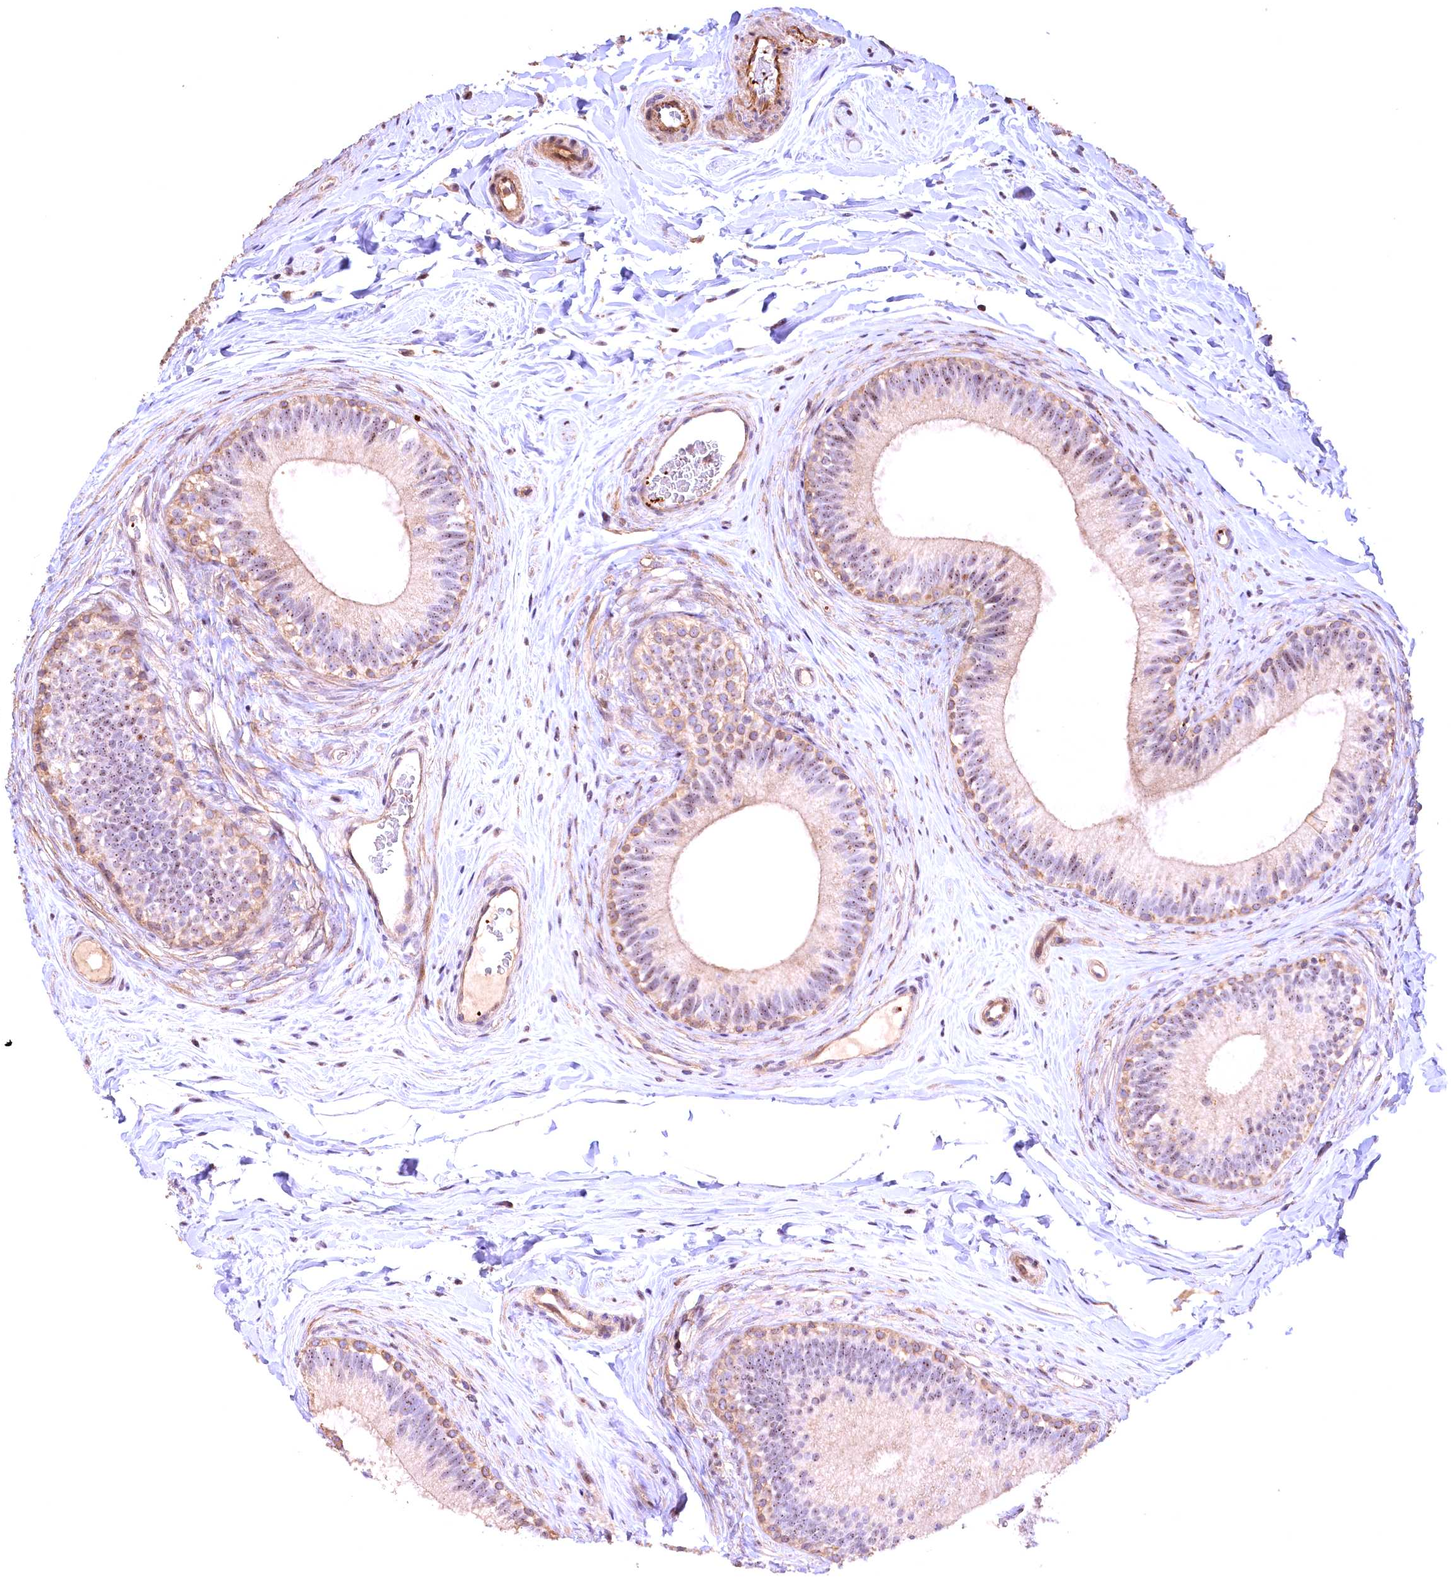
{"staining": {"intensity": "moderate", "quantity": "25%-75%", "location": "cytoplasmic/membranous,nuclear"}, "tissue": "epididymis", "cell_type": "Glandular cells", "image_type": "normal", "snomed": [{"axis": "morphology", "description": "Normal tissue, NOS"}, {"axis": "topography", "description": "Epididymis"}], "caption": "Human epididymis stained with a brown dye shows moderate cytoplasmic/membranous,nuclear positive positivity in about 25%-75% of glandular cells.", "gene": "FUZ", "patient": {"sex": "male", "age": 33}}